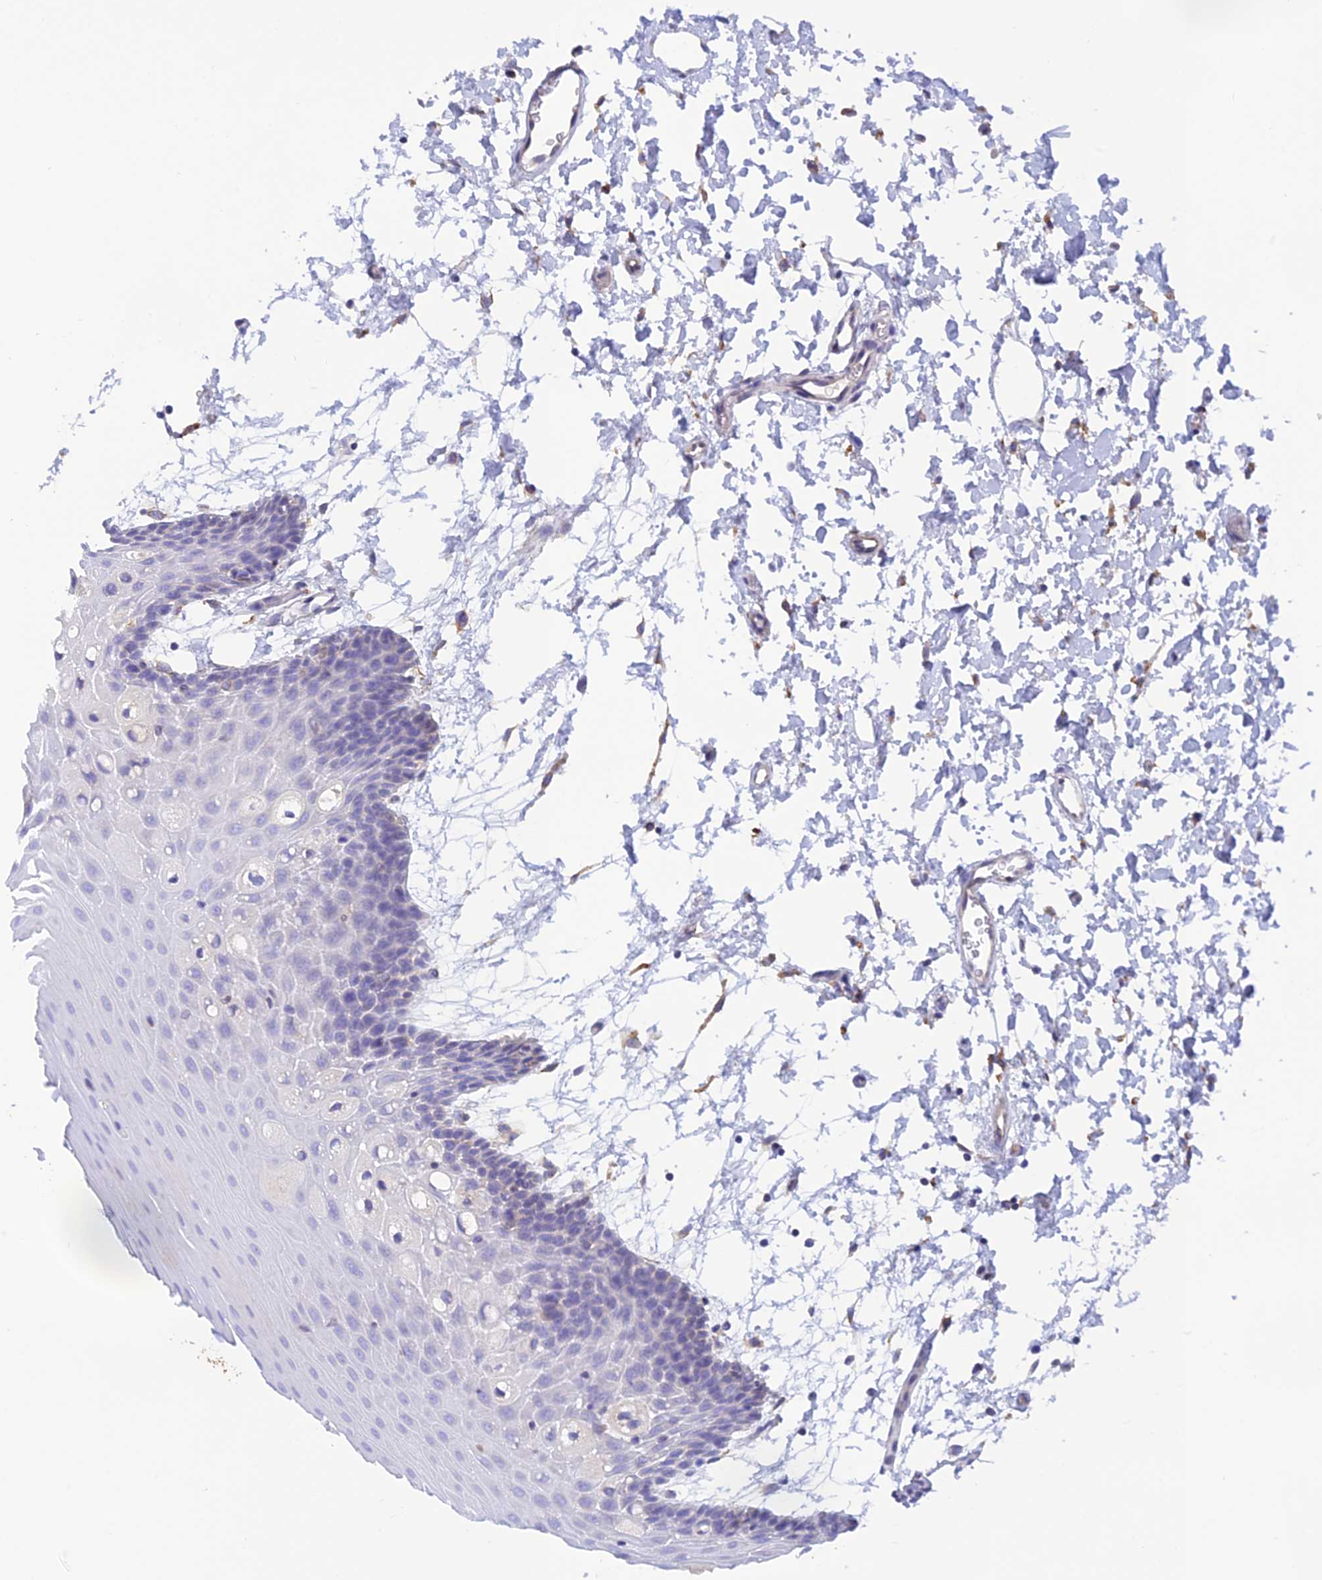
{"staining": {"intensity": "negative", "quantity": "none", "location": "none"}, "tissue": "oral mucosa", "cell_type": "Squamous epithelial cells", "image_type": "normal", "snomed": [{"axis": "morphology", "description": "Normal tissue, NOS"}, {"axis": "topography", "description": "Skeletal muscle"}, {"axis": "topography", "description": "Oral tissue"}, {"axis": "topography", "description": "Salivary gland"}, {"axis": "topography", "description": "Peripheral nerve tissue"}], "caption": "Human oral mucosa stained for a protein using immunohistochemistry (IHC) demonstrates no expression in squamous epithelial cells.", "gene": "ENSG00000255439", "patient": {"sex": "male", "age": 54}}